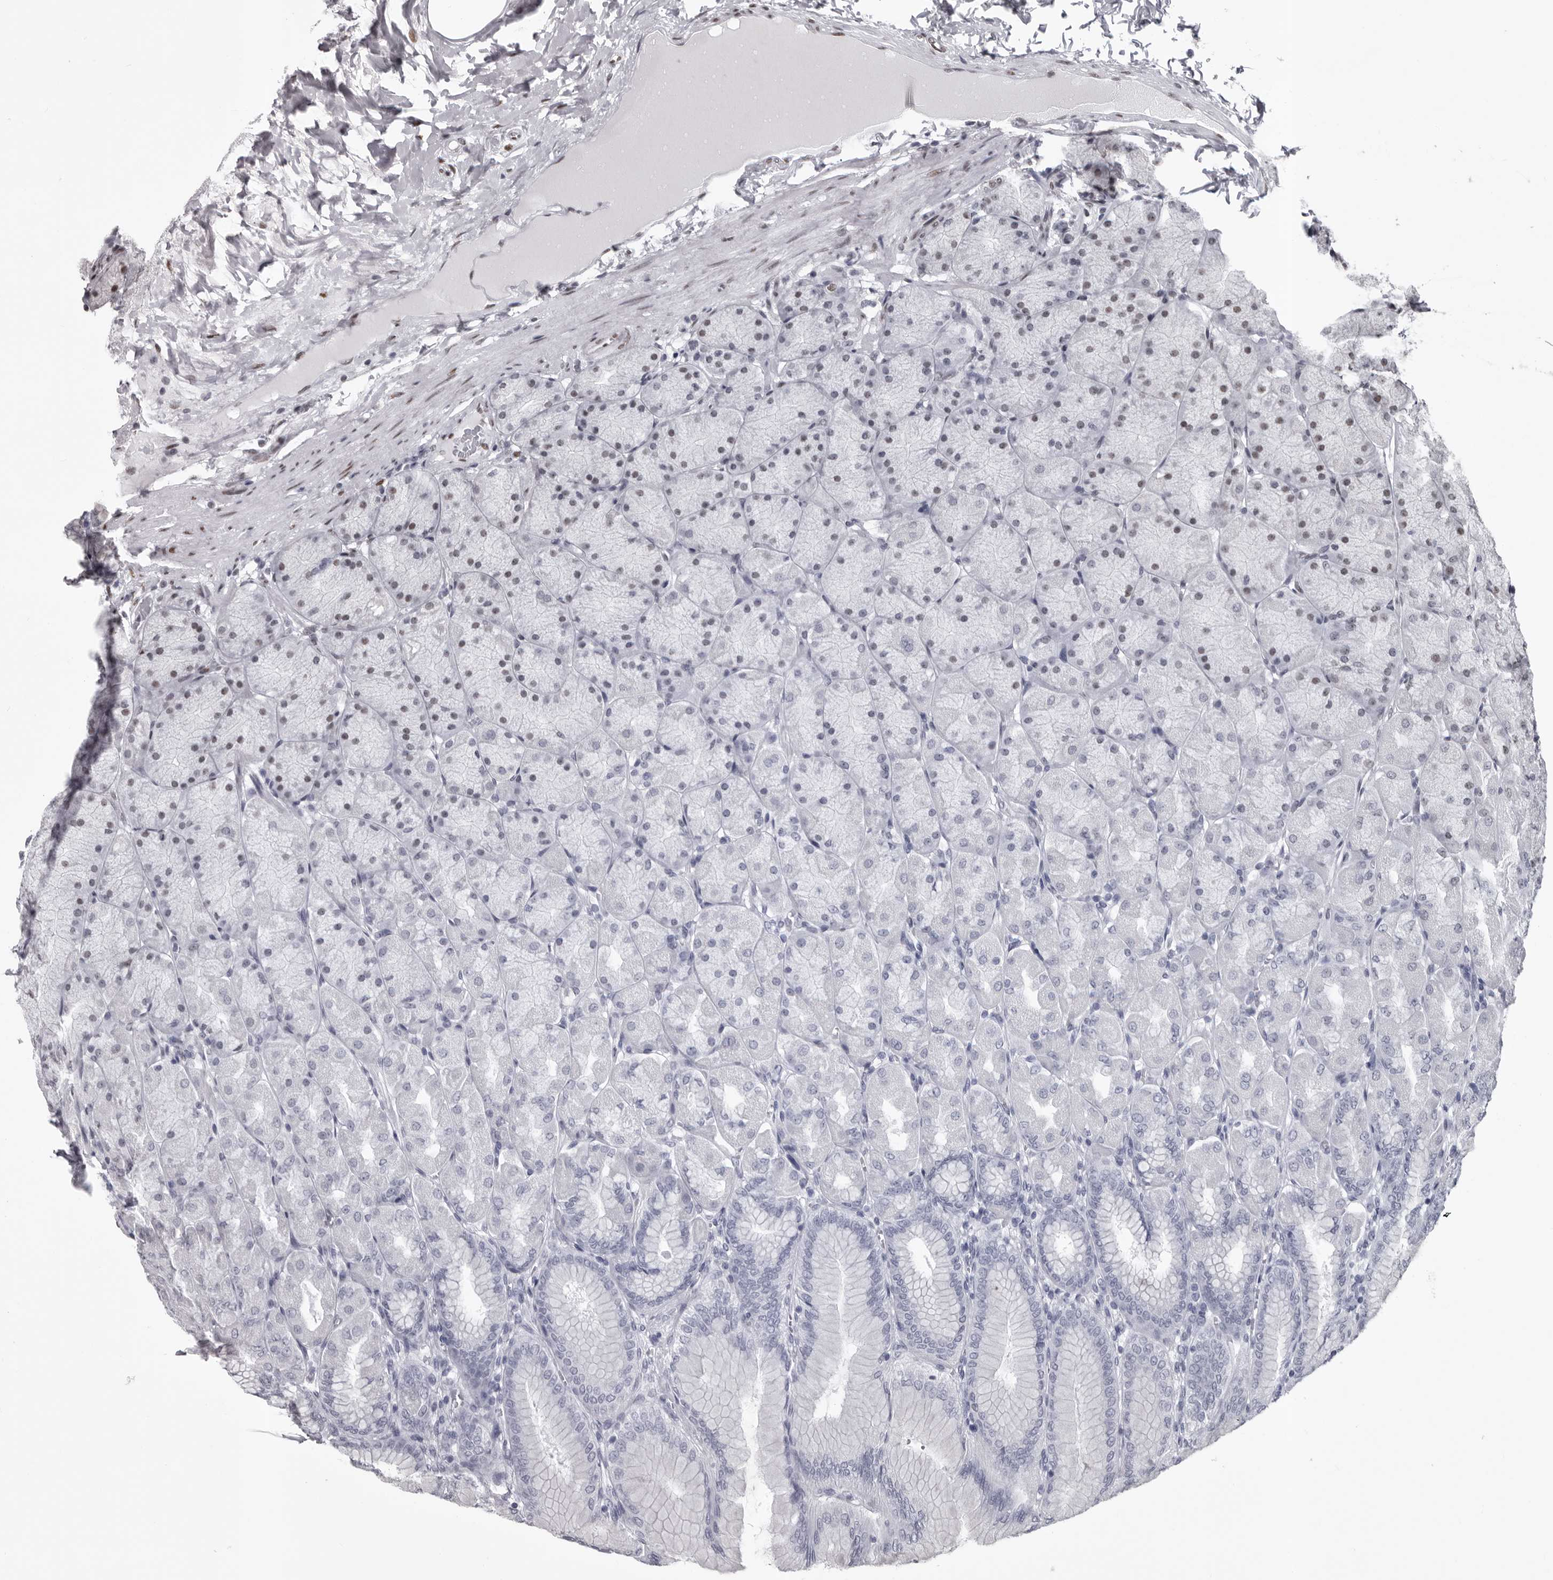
{"staining": {"intensity": "strong", "quantity": "<25%", "location": "nuclear"}, "tissue": "stomach", "cell_type": "Glandular cells", "image_type": "normal", "snomed": [{"axis": "morphology", "description": "Normal tissue, NOS"}, {"axis": "topography", "description": "Stomach, upper"}], "caption": "Immunohistochemistry photomicrograph of normal stomach: human stomach stained using immunohistochemistry displays medium levels of strong protein expression localized specifically in the nuclear of glandular cells, appearing as a nuclear brown color.", "gene": "NUMA1", "patient": {"sex": "female", "age": 56}}